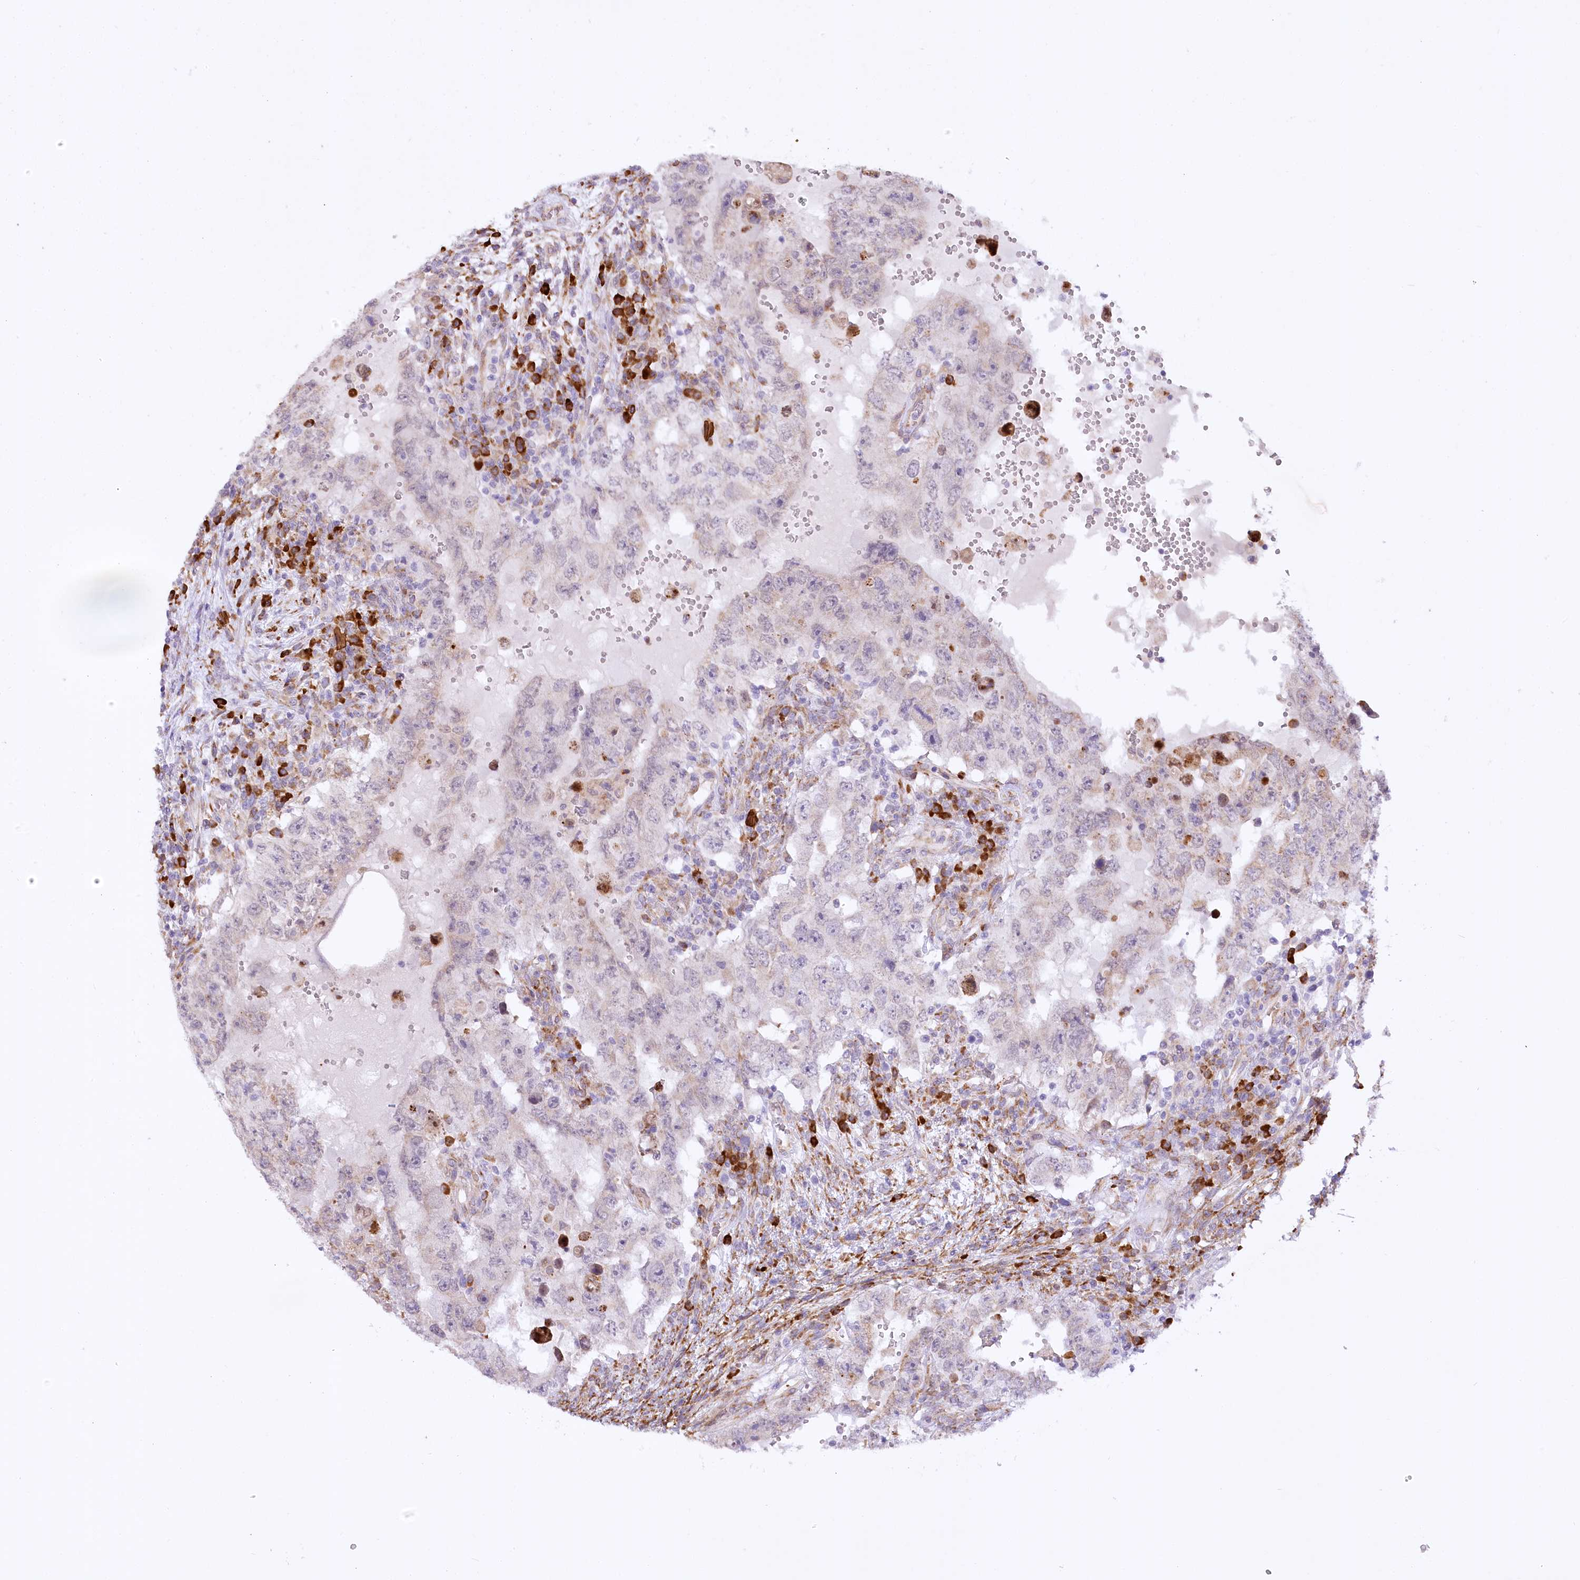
{"staining": {"intensity": "weak", "quantity": "<25%", "location": "cytoplasmic/membranous"}, "tissue": "testis cancer", "cell_type": "Tumor cells", "image_type": "cancer", "snomed": [{"axis": "morphology", "description": "Carcinoma, Embryonal, NOS"}, {"axis": "topography", "description": "Testis"}], "caption": "Immunohistochemical staining of human testis cancer (embryonal carcinoma) demonstrates no significant staining in tumor cells.", "gene": "NCKAP5", "patient": {"sex": "male", "age": 26}}